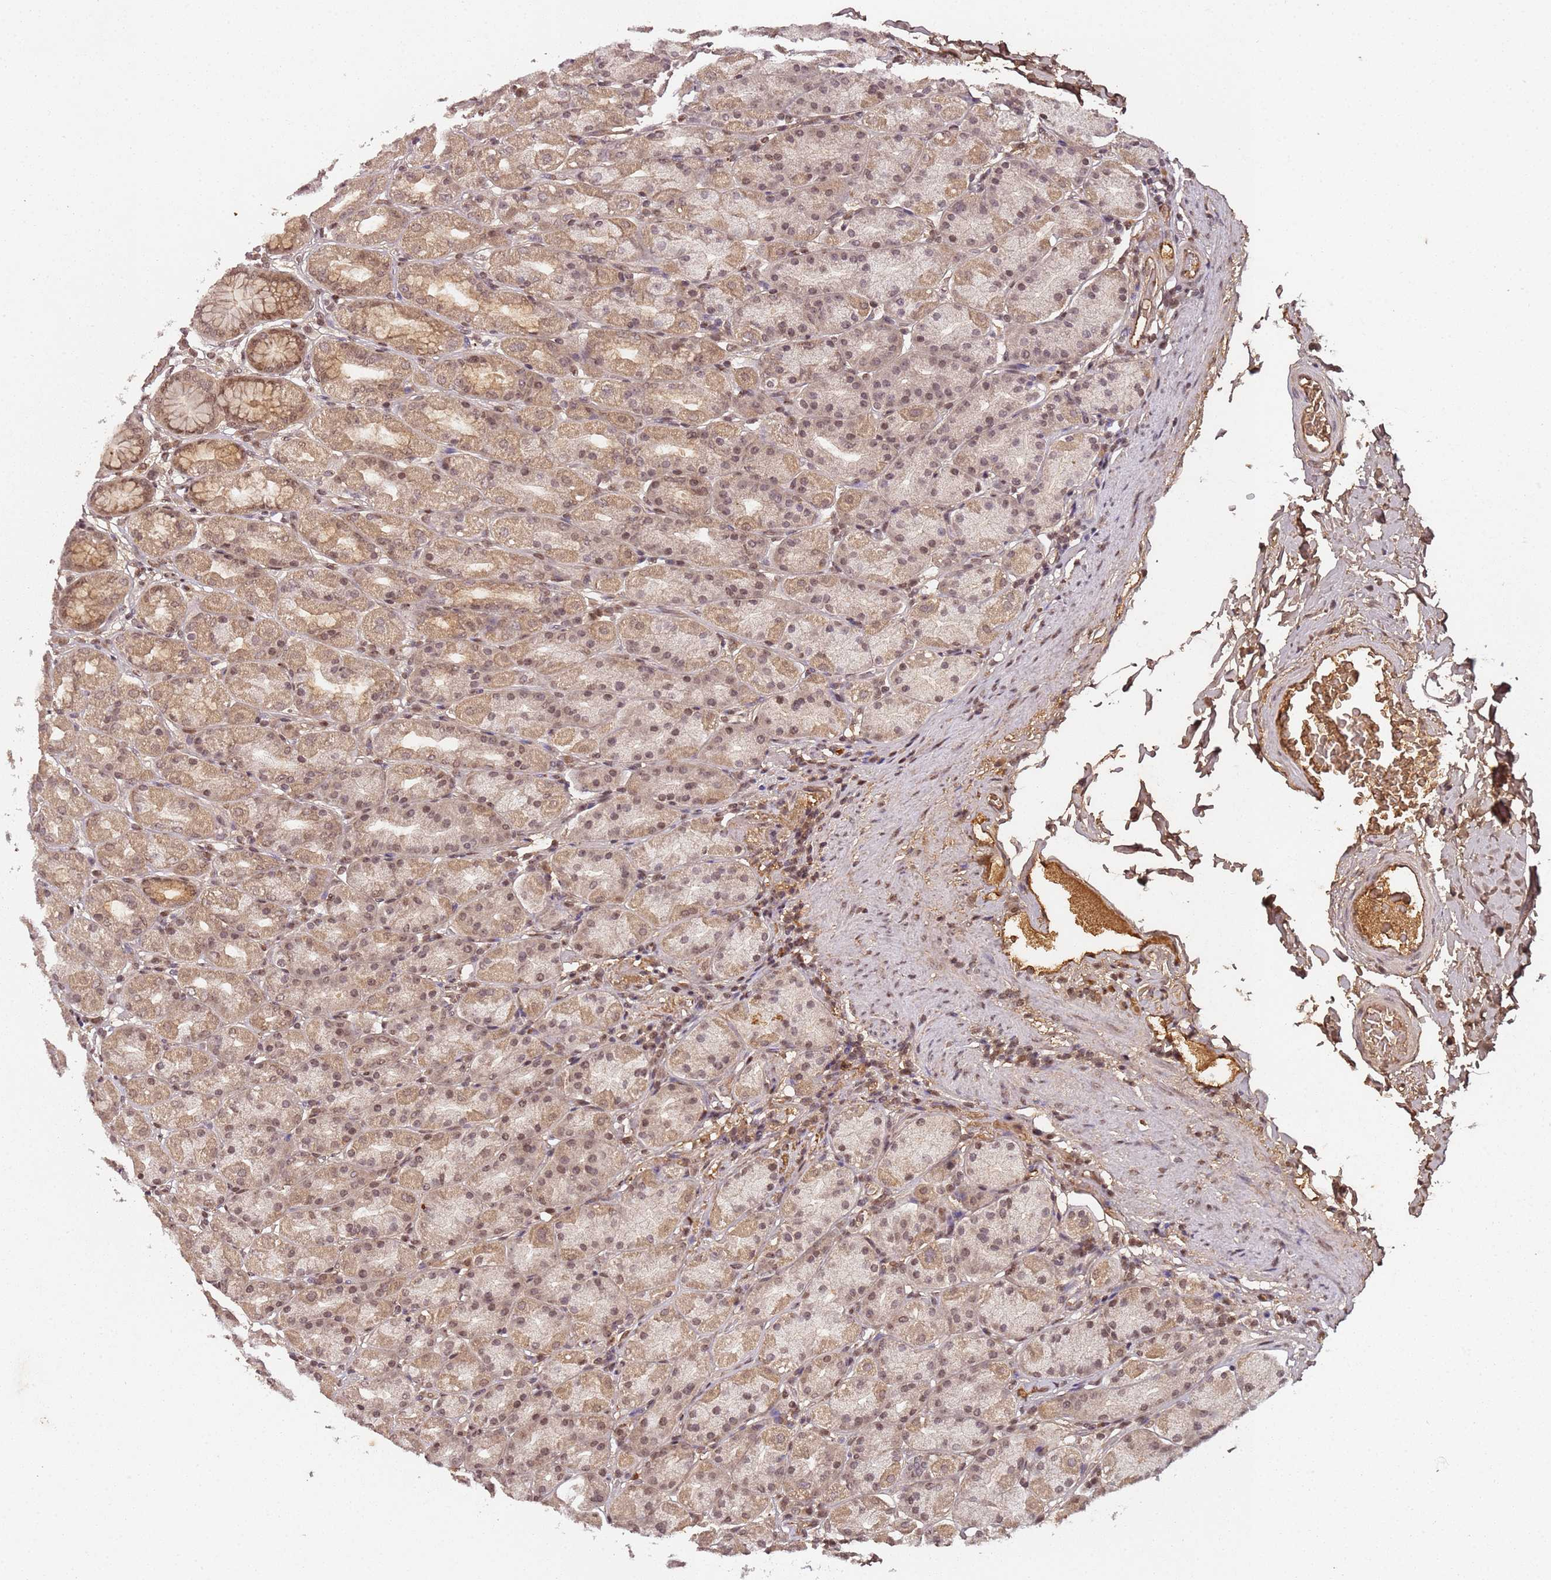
{"staining": {"intensity": "moderate", "quantity": ">75%", "location": "cytoplasmic/membranous,nuclear"}, "tissue": "stomach", "cell_type": "Glandular cells", "image_type": "normal", "snomed": [{"axis": "morphology", "description": "Normal tissue, NOS"}, {"axis": "topography", "description": "Stomach, upper"}], "caption": "A brown stain highlights moderate cytoplasmic/membranous,nuclear expression of a protein in glandular cells of normal human stomach. (Brightfield microscopy of DAB IHC at high magnification).", "gene": "COL1A2", "patient": {"sex": "male", "age": 68}}